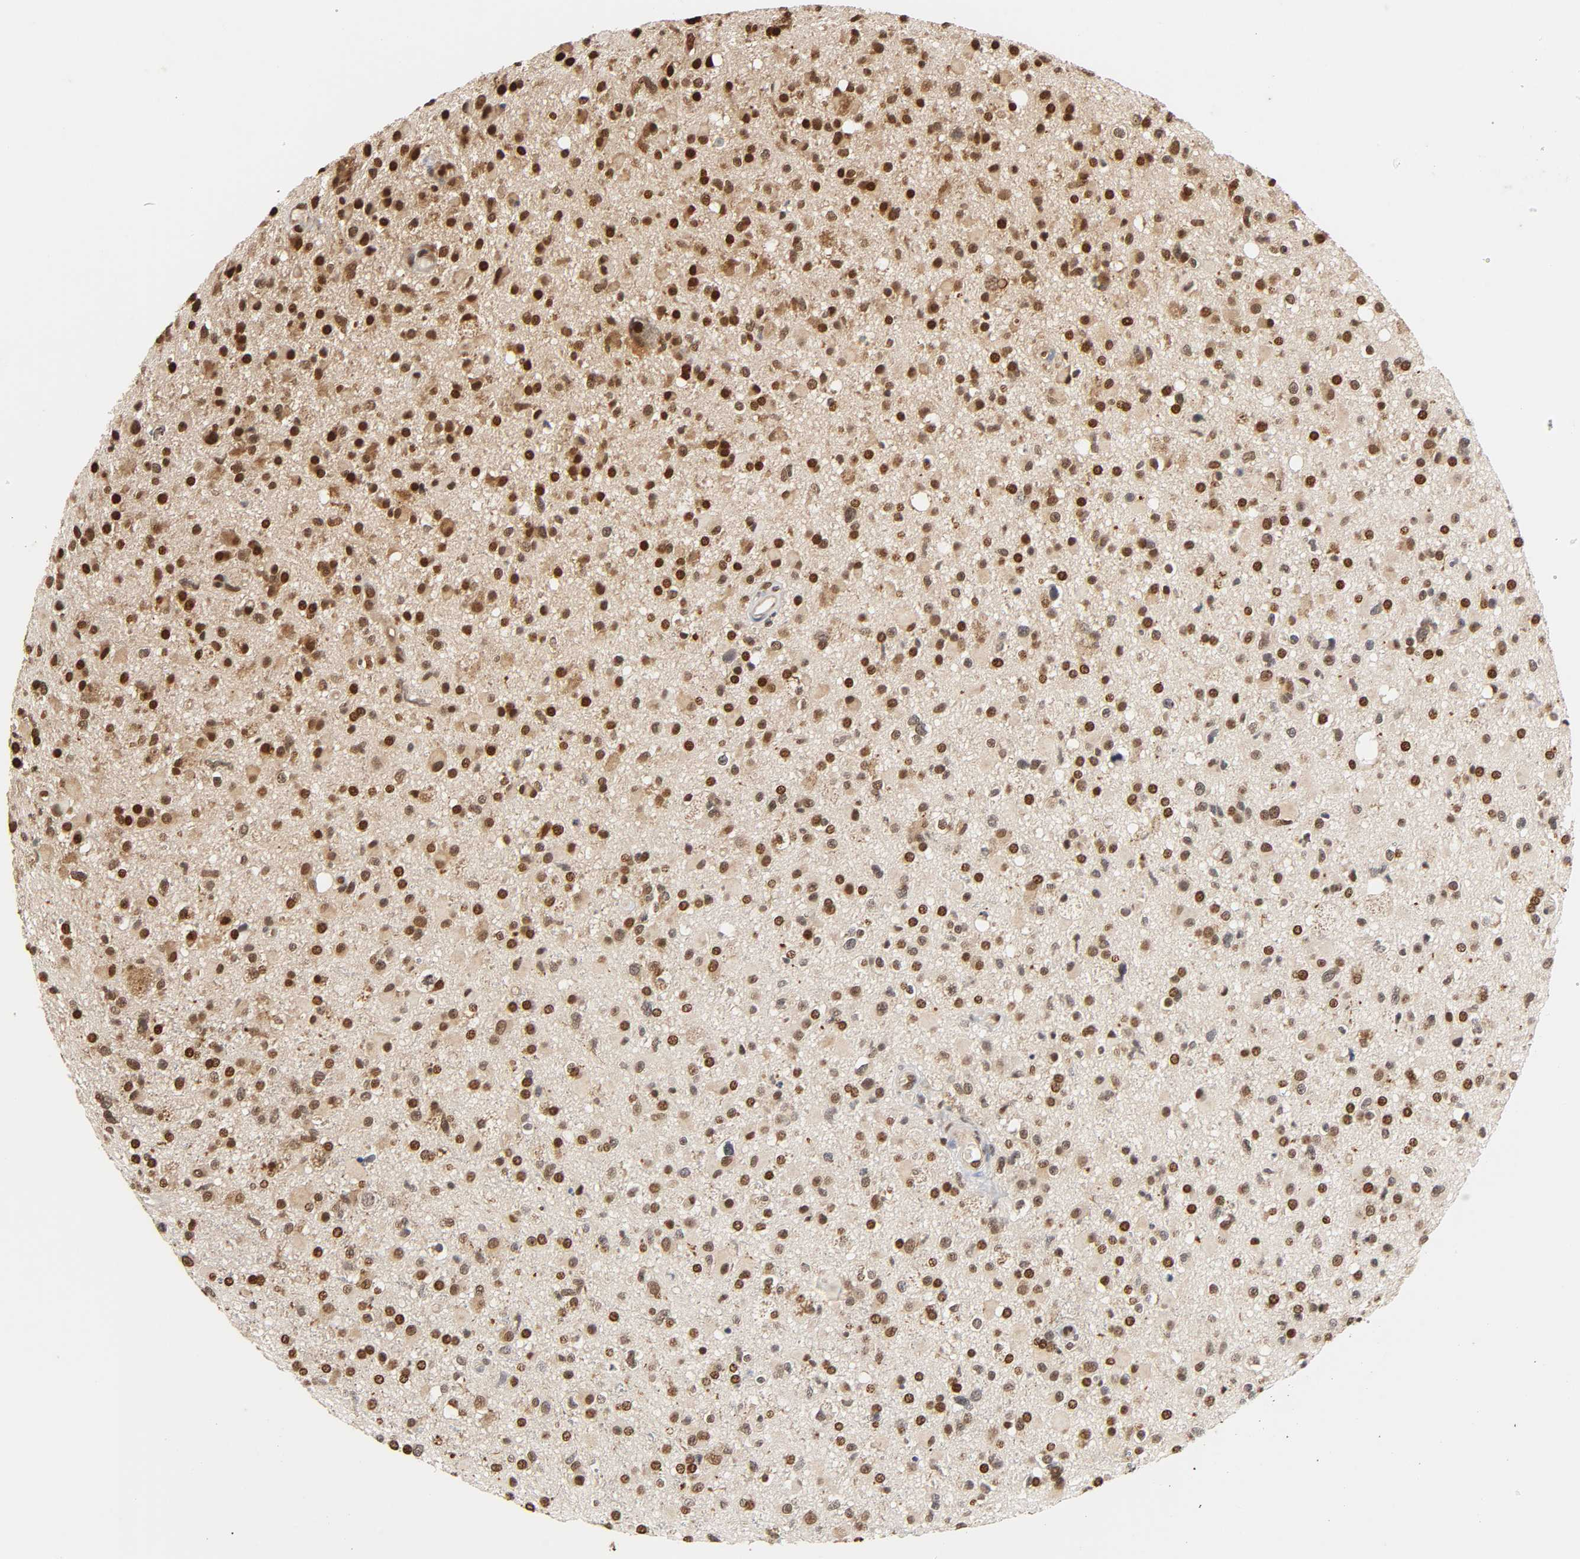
{"staining": {"intensity": "moderate", "quantity": ">75%", "location": "nuclear"}, "tissue": "glioma", "cell_type": "Tumor cells", "image_type": "cancer", "snomed": [{"axis": "morphology", "description": "Glioma, malignant, High grade"}, {"axis": "topography", "description": "Brain"}], "caption": "Glioma stained for a protein (brown) reveals moderate nuclear positive staining in about >75% of tumor cells.", "gene": "UBC", "patient": {"sex": "male", "age": 33}}